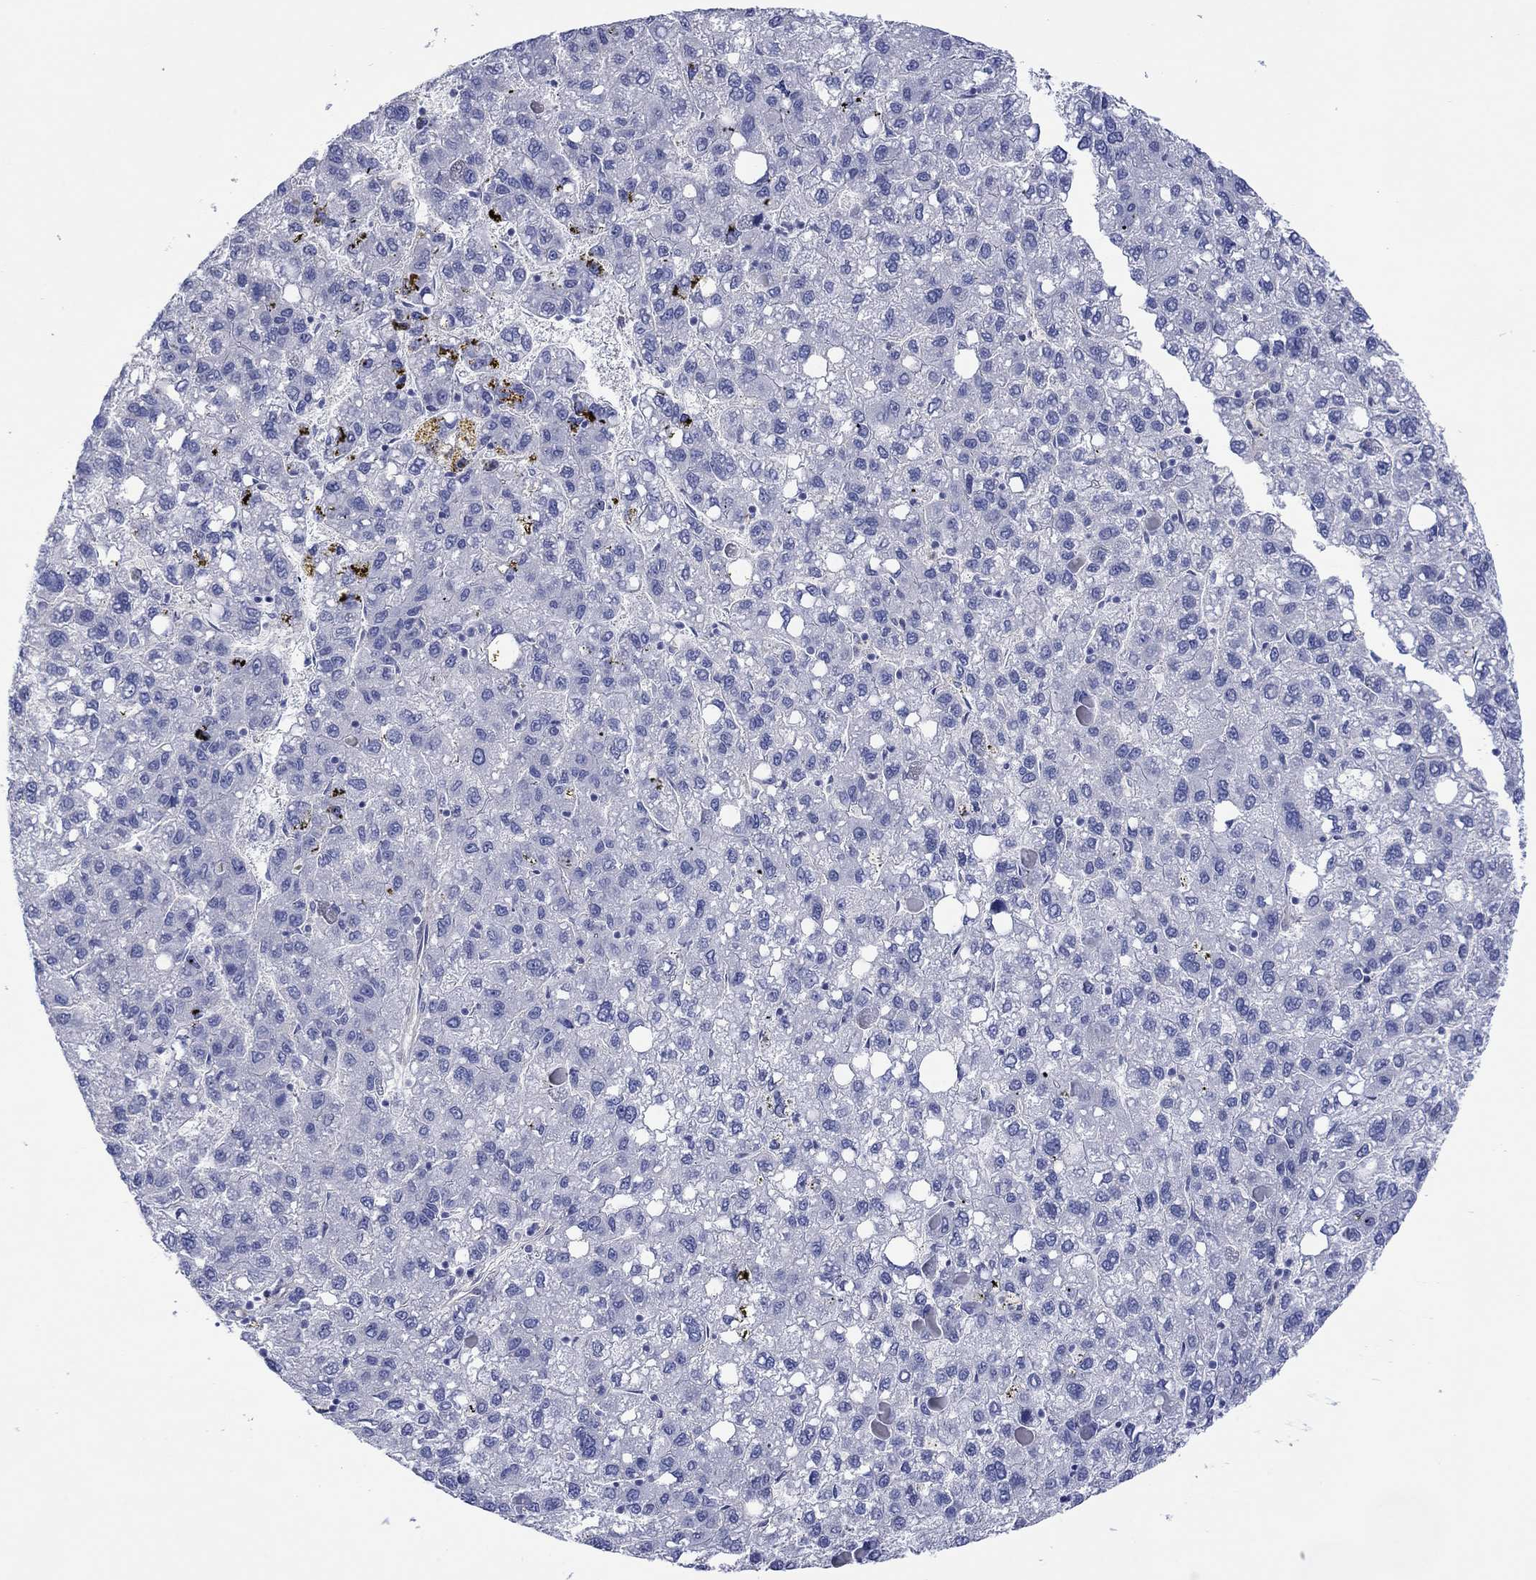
{"staining": {"intensity": "negative", "quantity": "none", "location": "none"}, "tissue": "liver cancer", "cell_type": "Tumor cells", "image_type": "cancer", "snomed": [{"axis": "morphology", "description": "Carcinoma, Hepatocellular, NOS"}, {"axis": "topography", "description": "Liver"}], "caption": "Immunohistochemical staining of human hepatocellular carcinoma (liver) displays no significant expression in tumor cells.", "gene": "TPRN", "patient": {"sex": "female", "age": 82}}